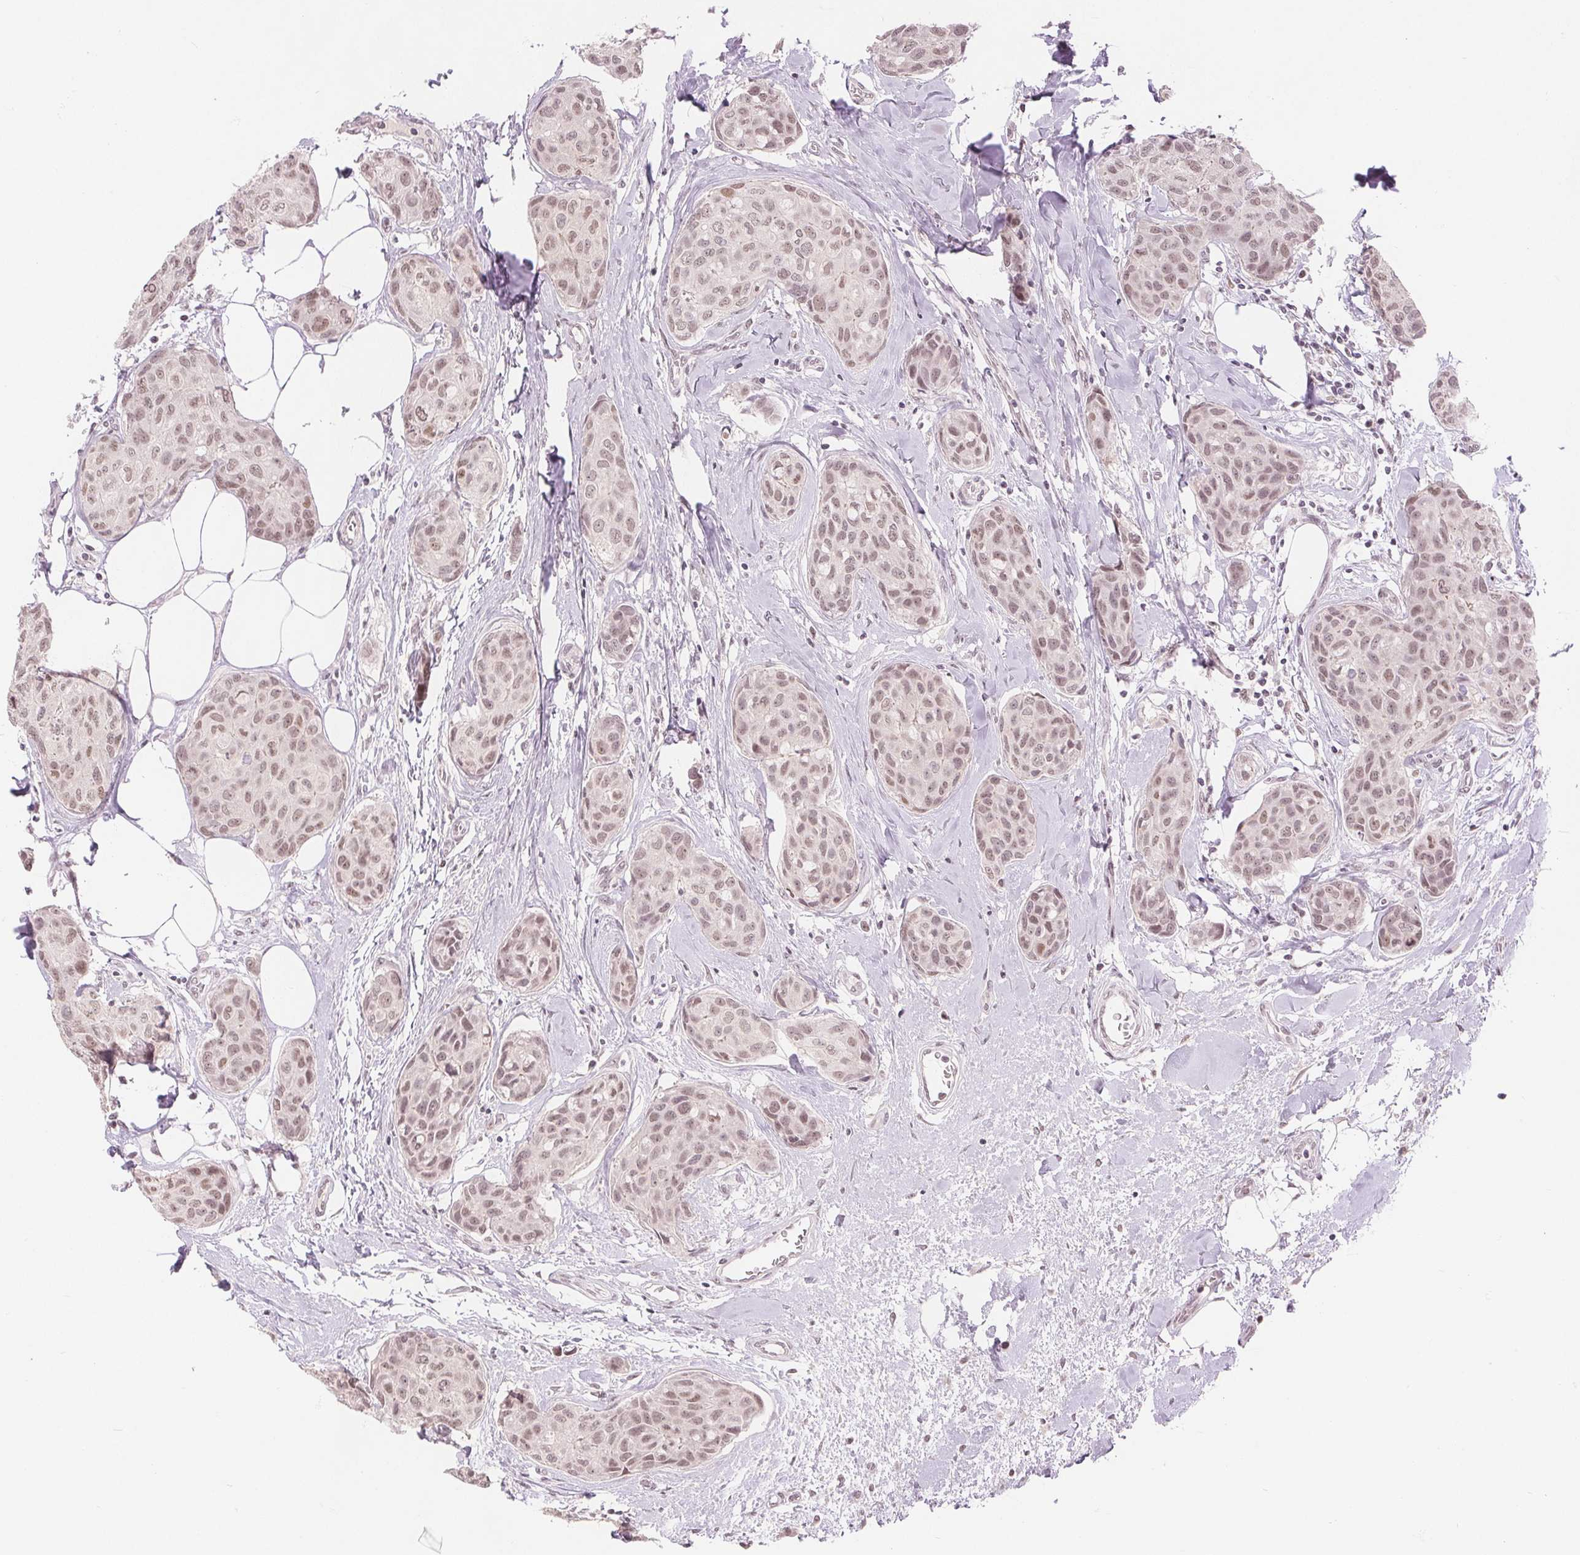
{"staining": {"intensity": "weak", "quantity": ">75%", "location": "nuclear"}, "tissue": "breast cancer", "cell_type": "Tumor cells", "image_type": "cancer", "snomed": [{"axis": "morphology", "description": "Duct carcinoma"}, {"axis": "topography", "description": "Breast"}], "caption": "Approximately >75% of tumor cells in breast cancer exhibit weak nuclear protein staining as visualized by brown immunohistochemical staining.", "gene": "DEK", "patient": {"sex": "female", "age": 80}}